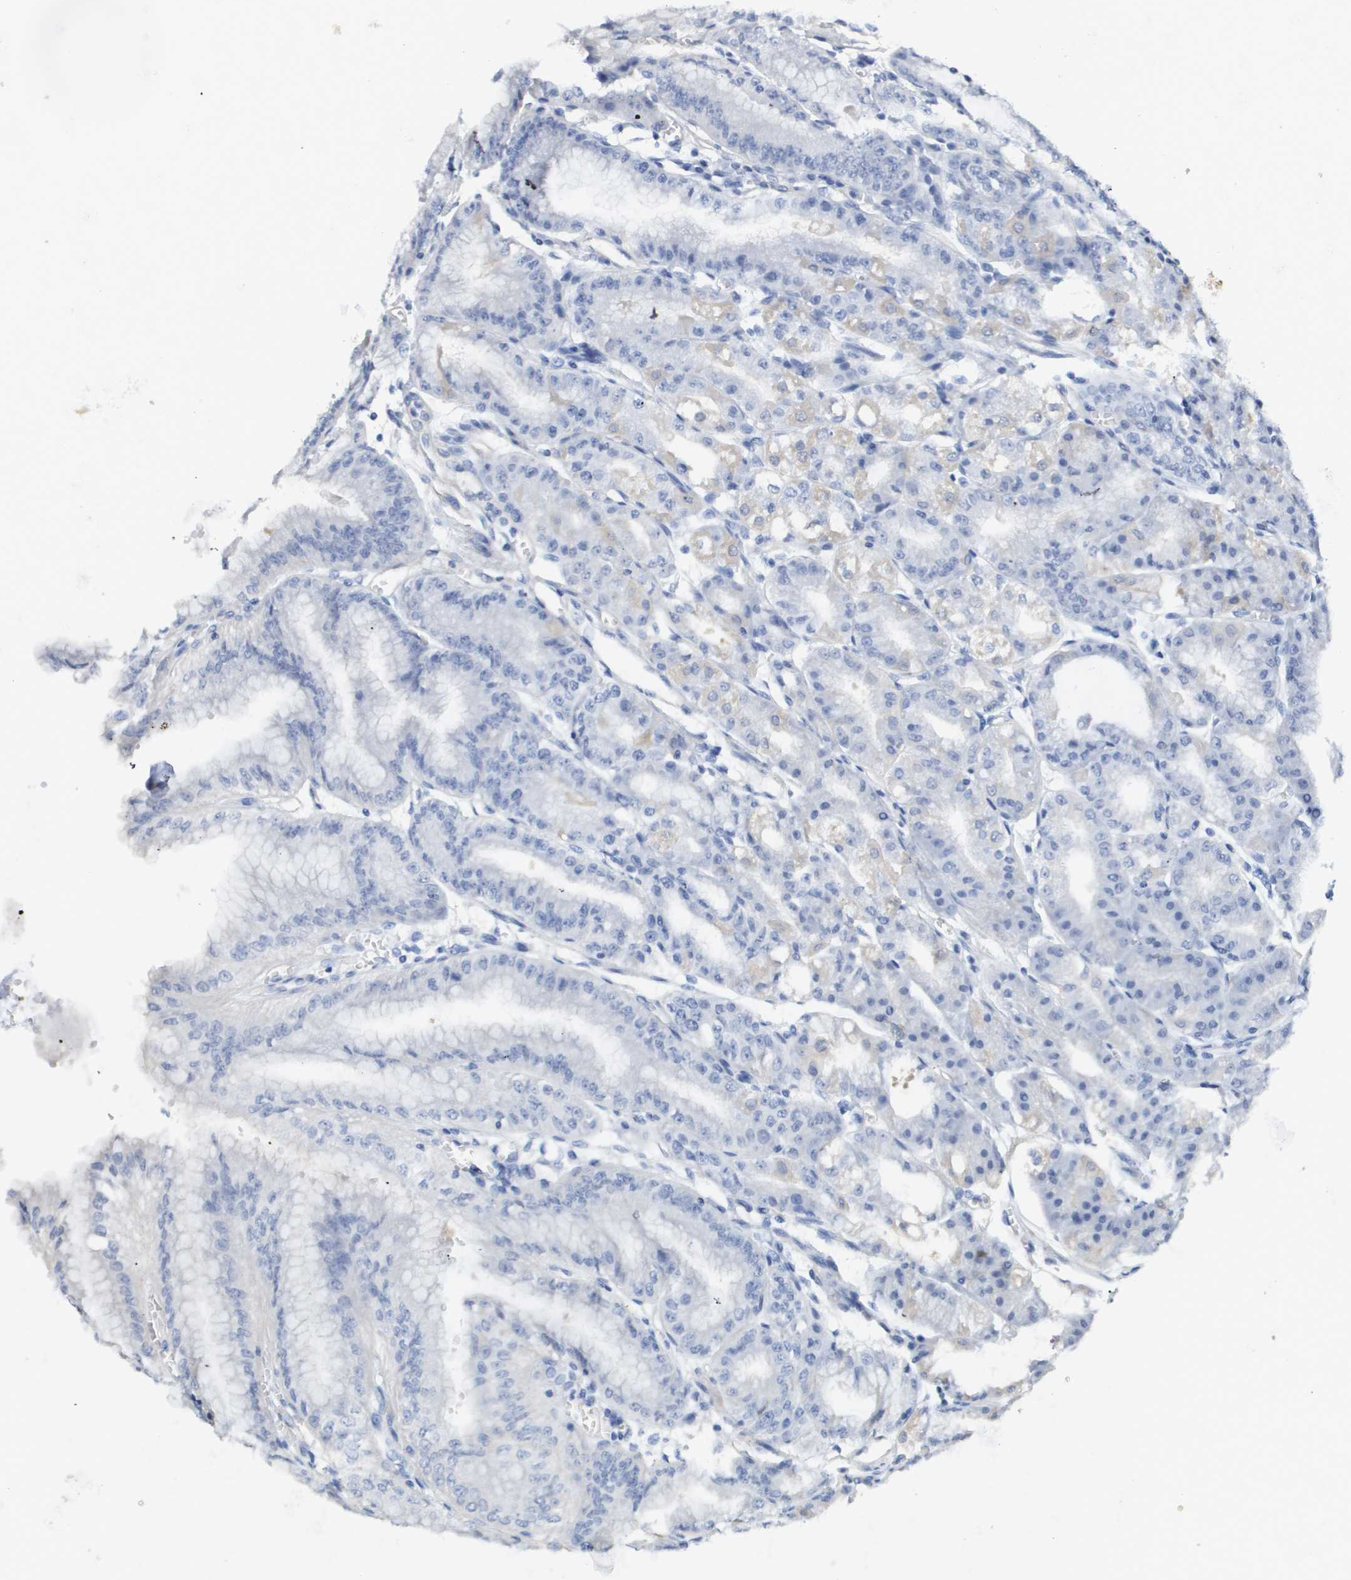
{"staining": {"intensity": "negative", "quantity": "none", "location": "none"}, "tissue": "stomach", "cell_type": "Glandular cells", "image_type": "normal", "snomed": [{"axis": "morphology", "description": "Normal tissue, NOS"}, {"axis": "topography", "description": "Stomach, lower"}], "caption": "Glandular cells show no significant protein expression in benign stomach. (Brightfield microscopy of DAB immunohistochemistry at high magnification).", "gene": "MYL3", "patient": {"sex": "male", "age": 71}}